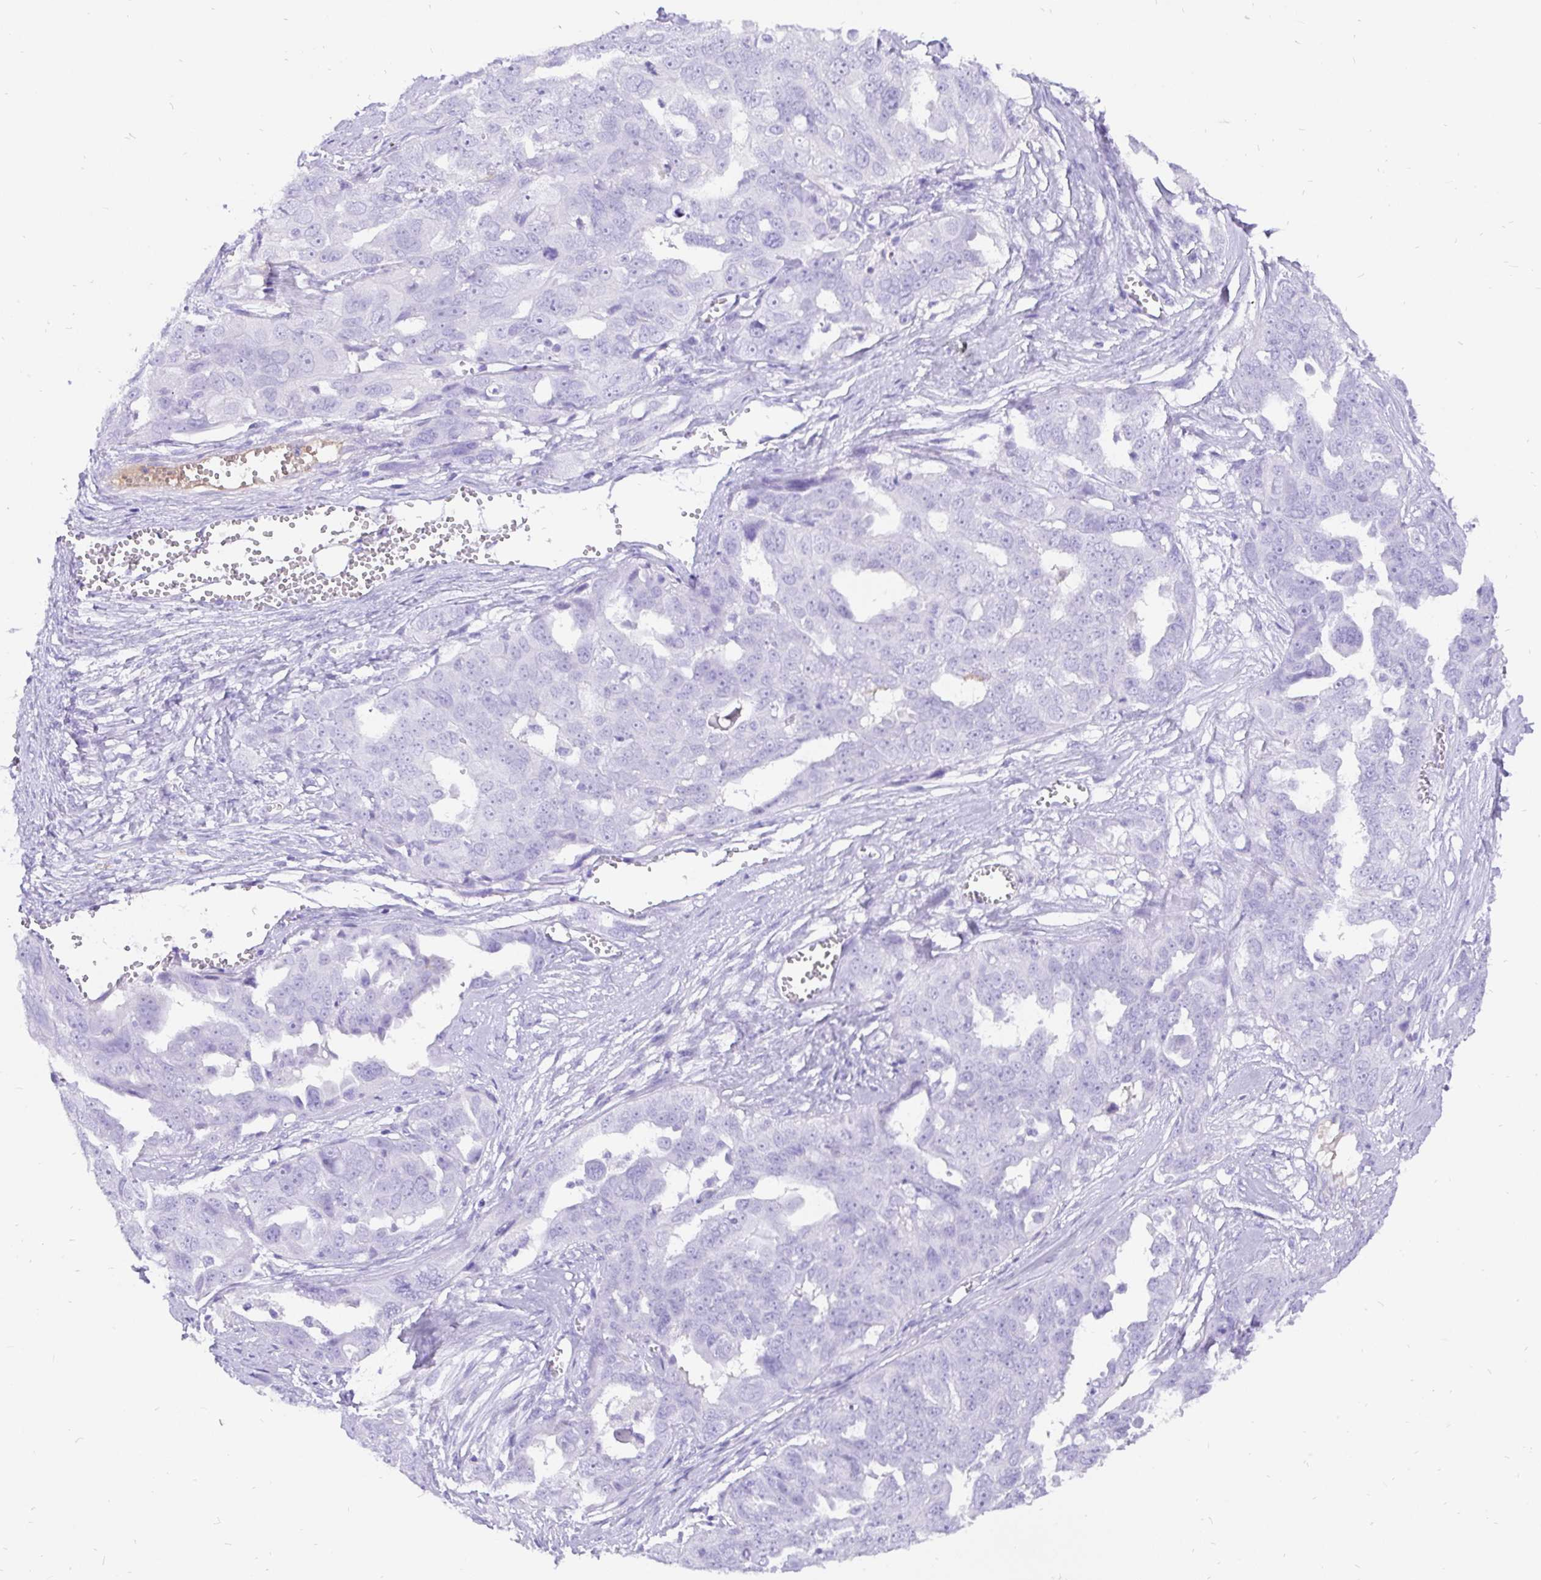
{"staining": {"intensity": "negative", "quantity": "none", "location": "none"}, "tissue": "ovarian cancer", "cell_type": "Tumor cells", "image_type": "cancer", "snomed": [{"axis": "morphology", "description": "Carcinoma, endometroid"}, {"axis": "topography", "description": "Ovary"}], "caption": "A histopathology image of ovarian cancer (endometroid carcinoma) stained for a protein shows no brown staining in tumor cells.", "gene": "KRT13", "patient": {"sex": "female", "age": 70}}